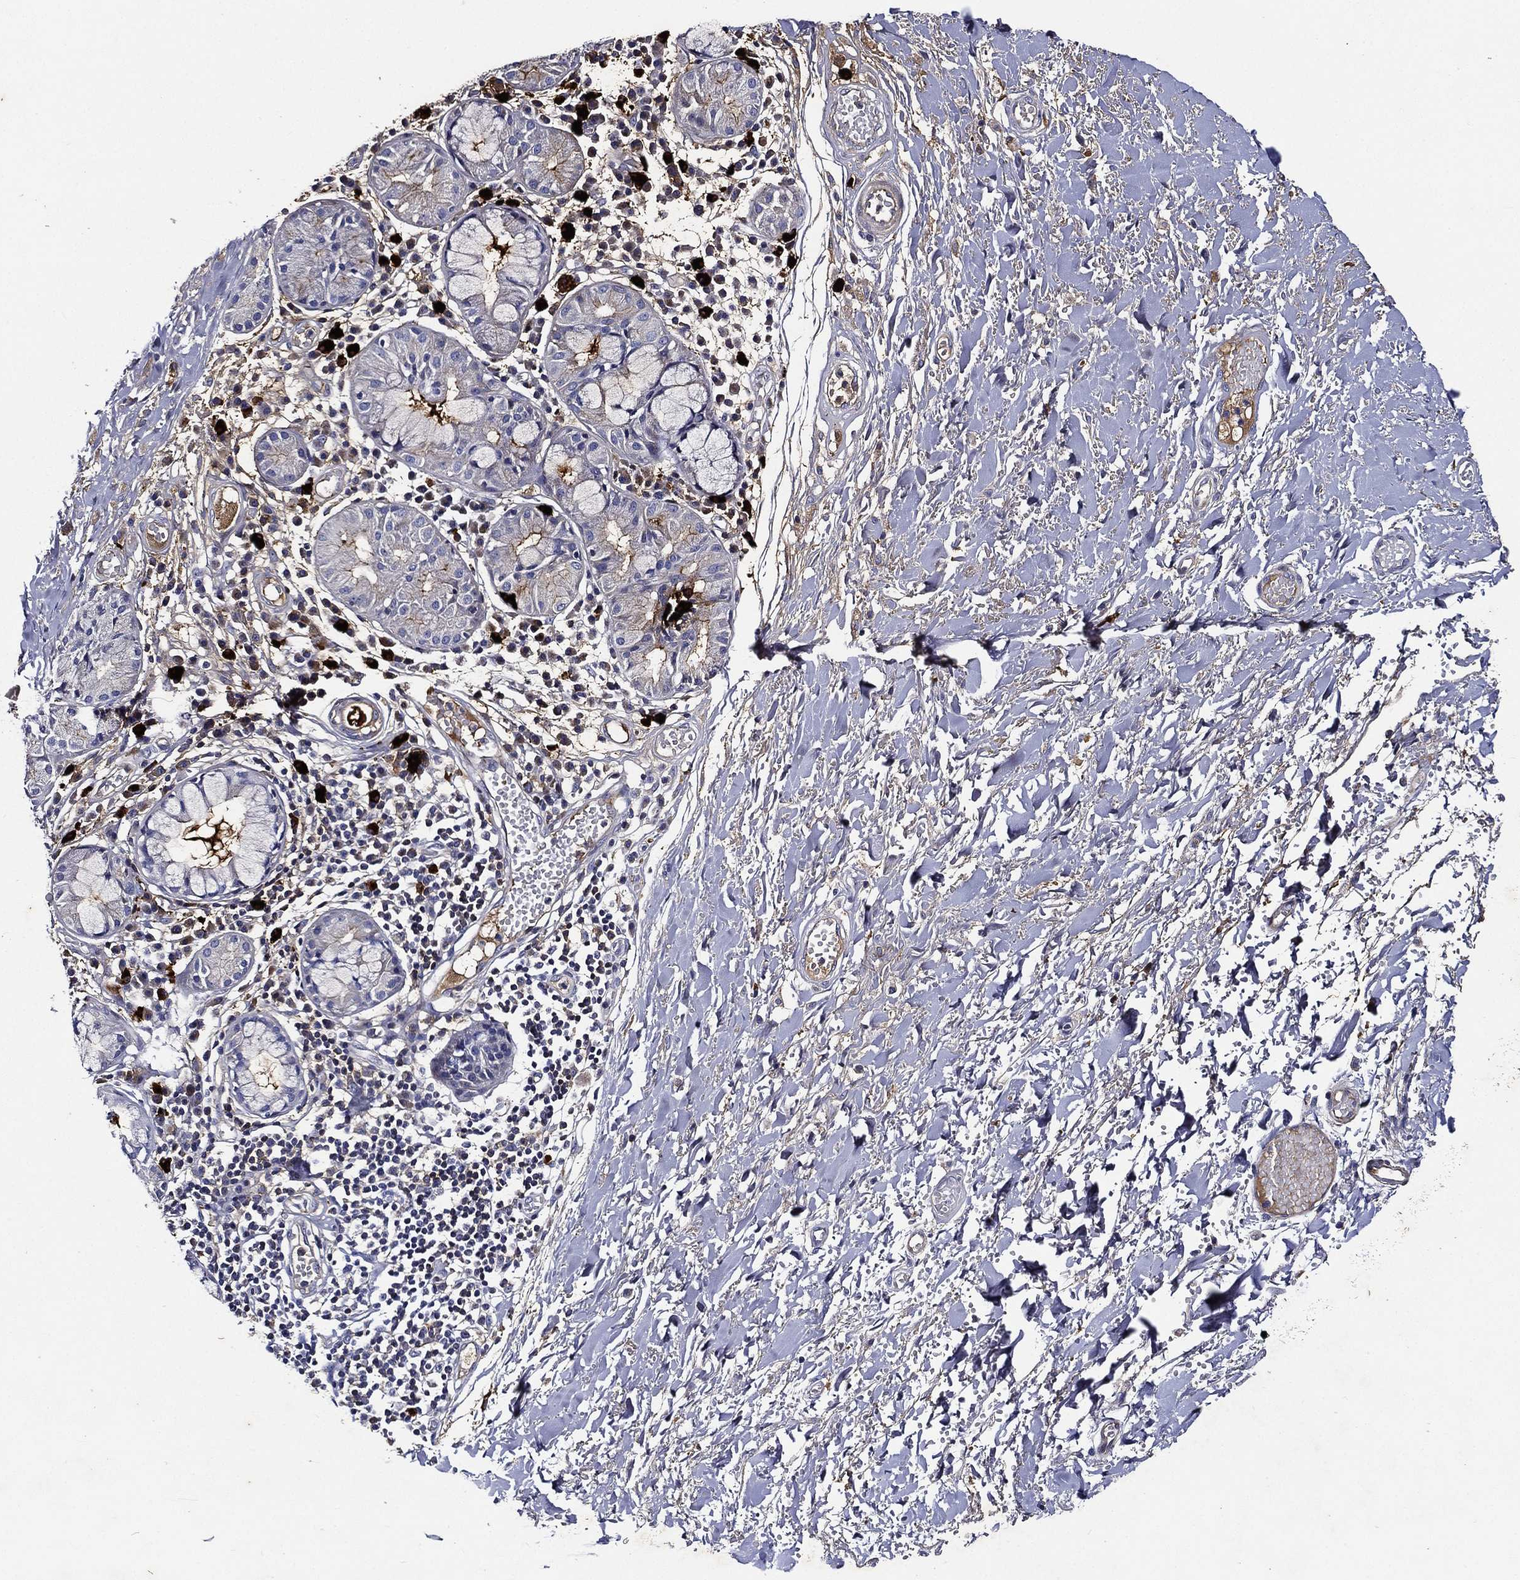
{"staining": {"intensity": "negative", "quantity": "none", "location": "none"}, "tissue": "adipose tissue", "cell_type": "Adipocytes", "image_type": "normal", "snomed": [{"axis": "morphology", "description": "Normal tissue, NOS"}, {"axis": "topography", "description": "Cartilage tissue"}], "caption": "The histopathology image exhibits no staining of adipocytes in benign adipose tissue.", "gene": "TMPRSS11D", "patient": {"sex": "male", "age": 81}}